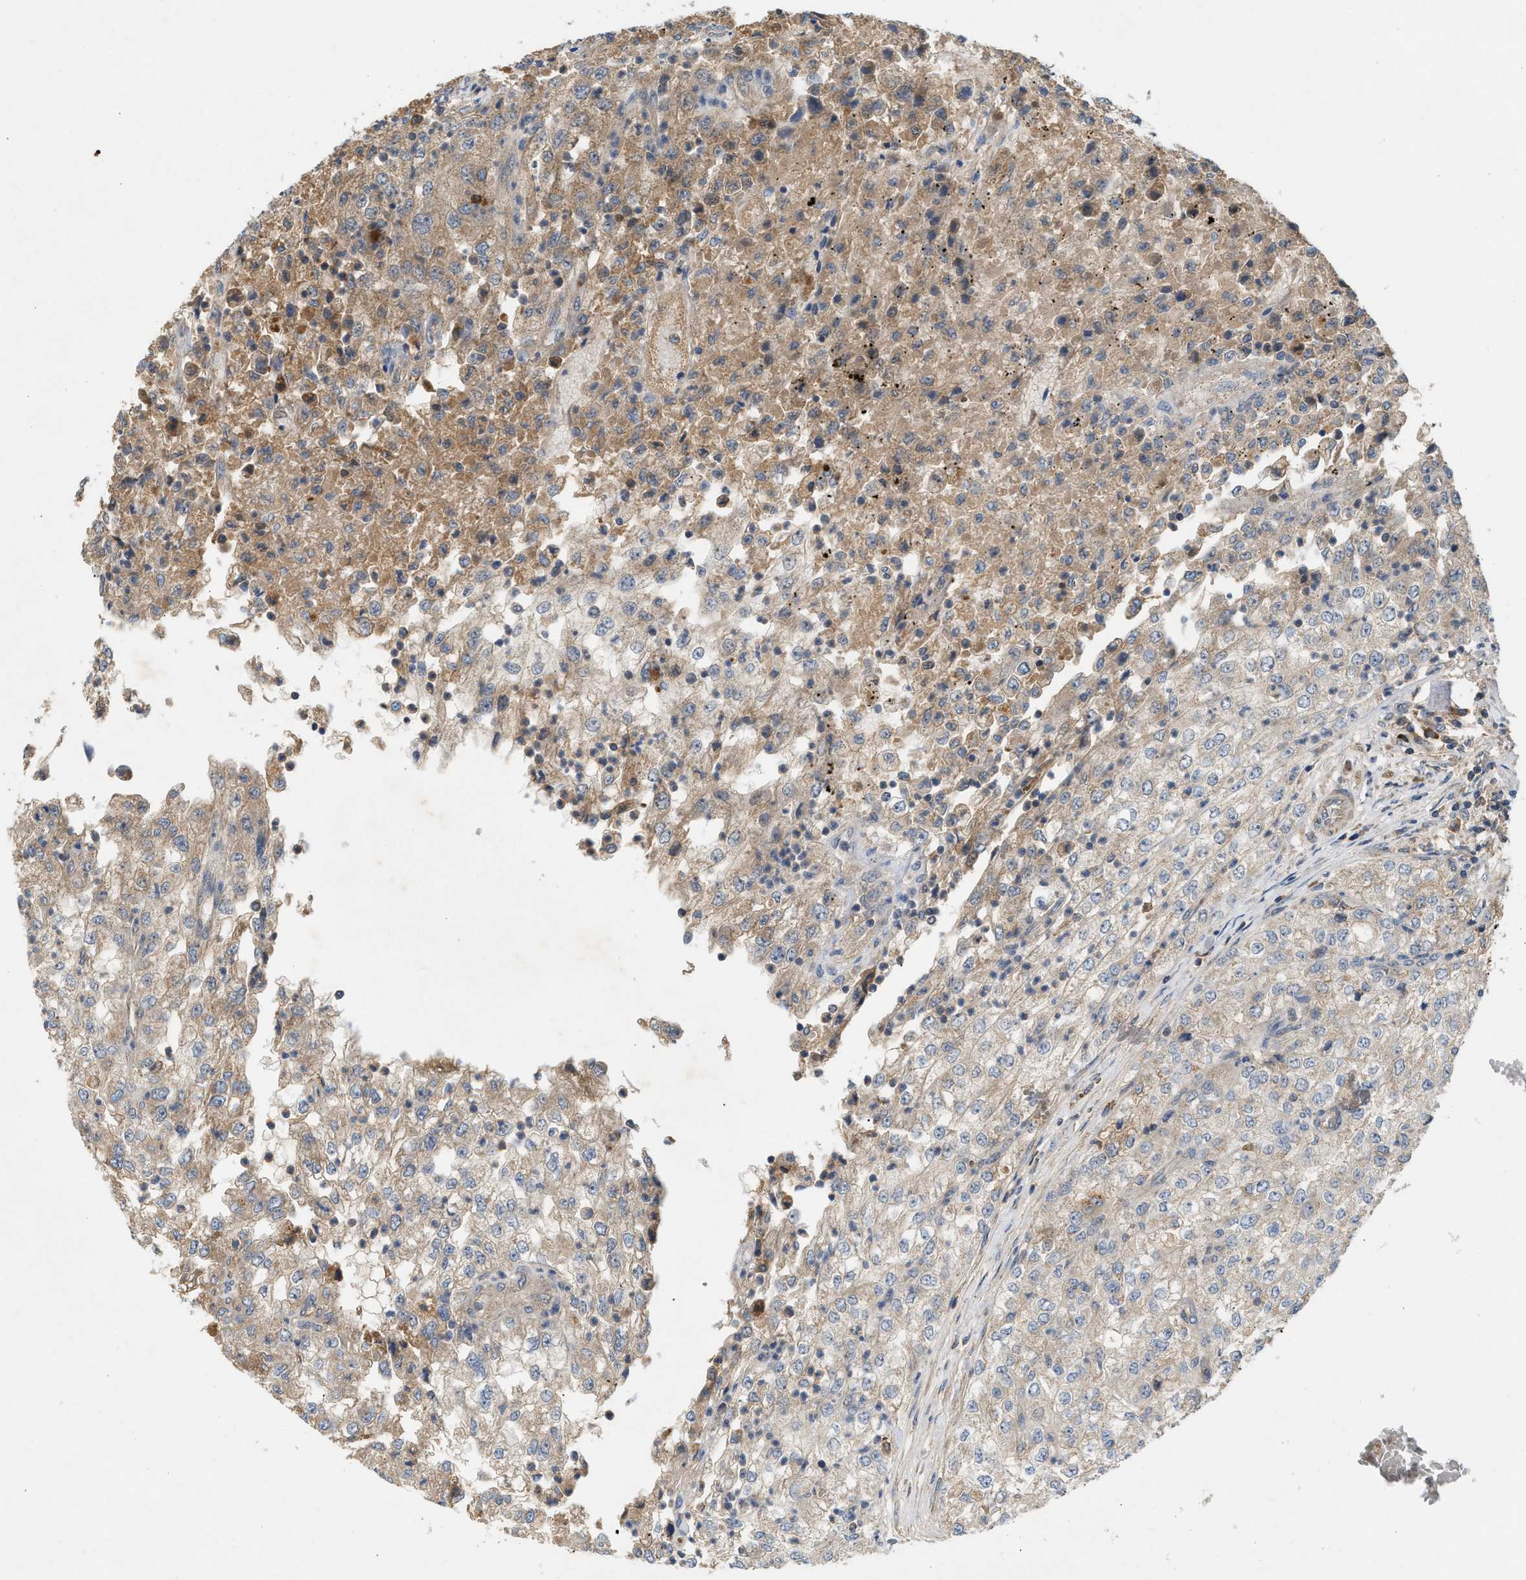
{"staining": {"intensity": "weak", "quantity": ">75%", "location": "cytoplasmic/membranous"}, "tissue": "renal cancer", "cell_type": "Tumor cells", "image_type": "cancer", "snomed": [{"axis": "morphology", "description": "Adenocarcinoma, NOS"}, {"axis": "topography", "description": "Kidney"}], "caption": "Renal cancer (adenocarcinoma) stained with IHC displays weak cytoplasmic/membranous staining in approximately >75% of tumor cells. The staining is performed using DAB brown chromogen to label protein expression. The nuclei are counter-stained blue using hematoxylin.", "gene": "RUSC2", "patient": {"sex": "female", "age": 54}}